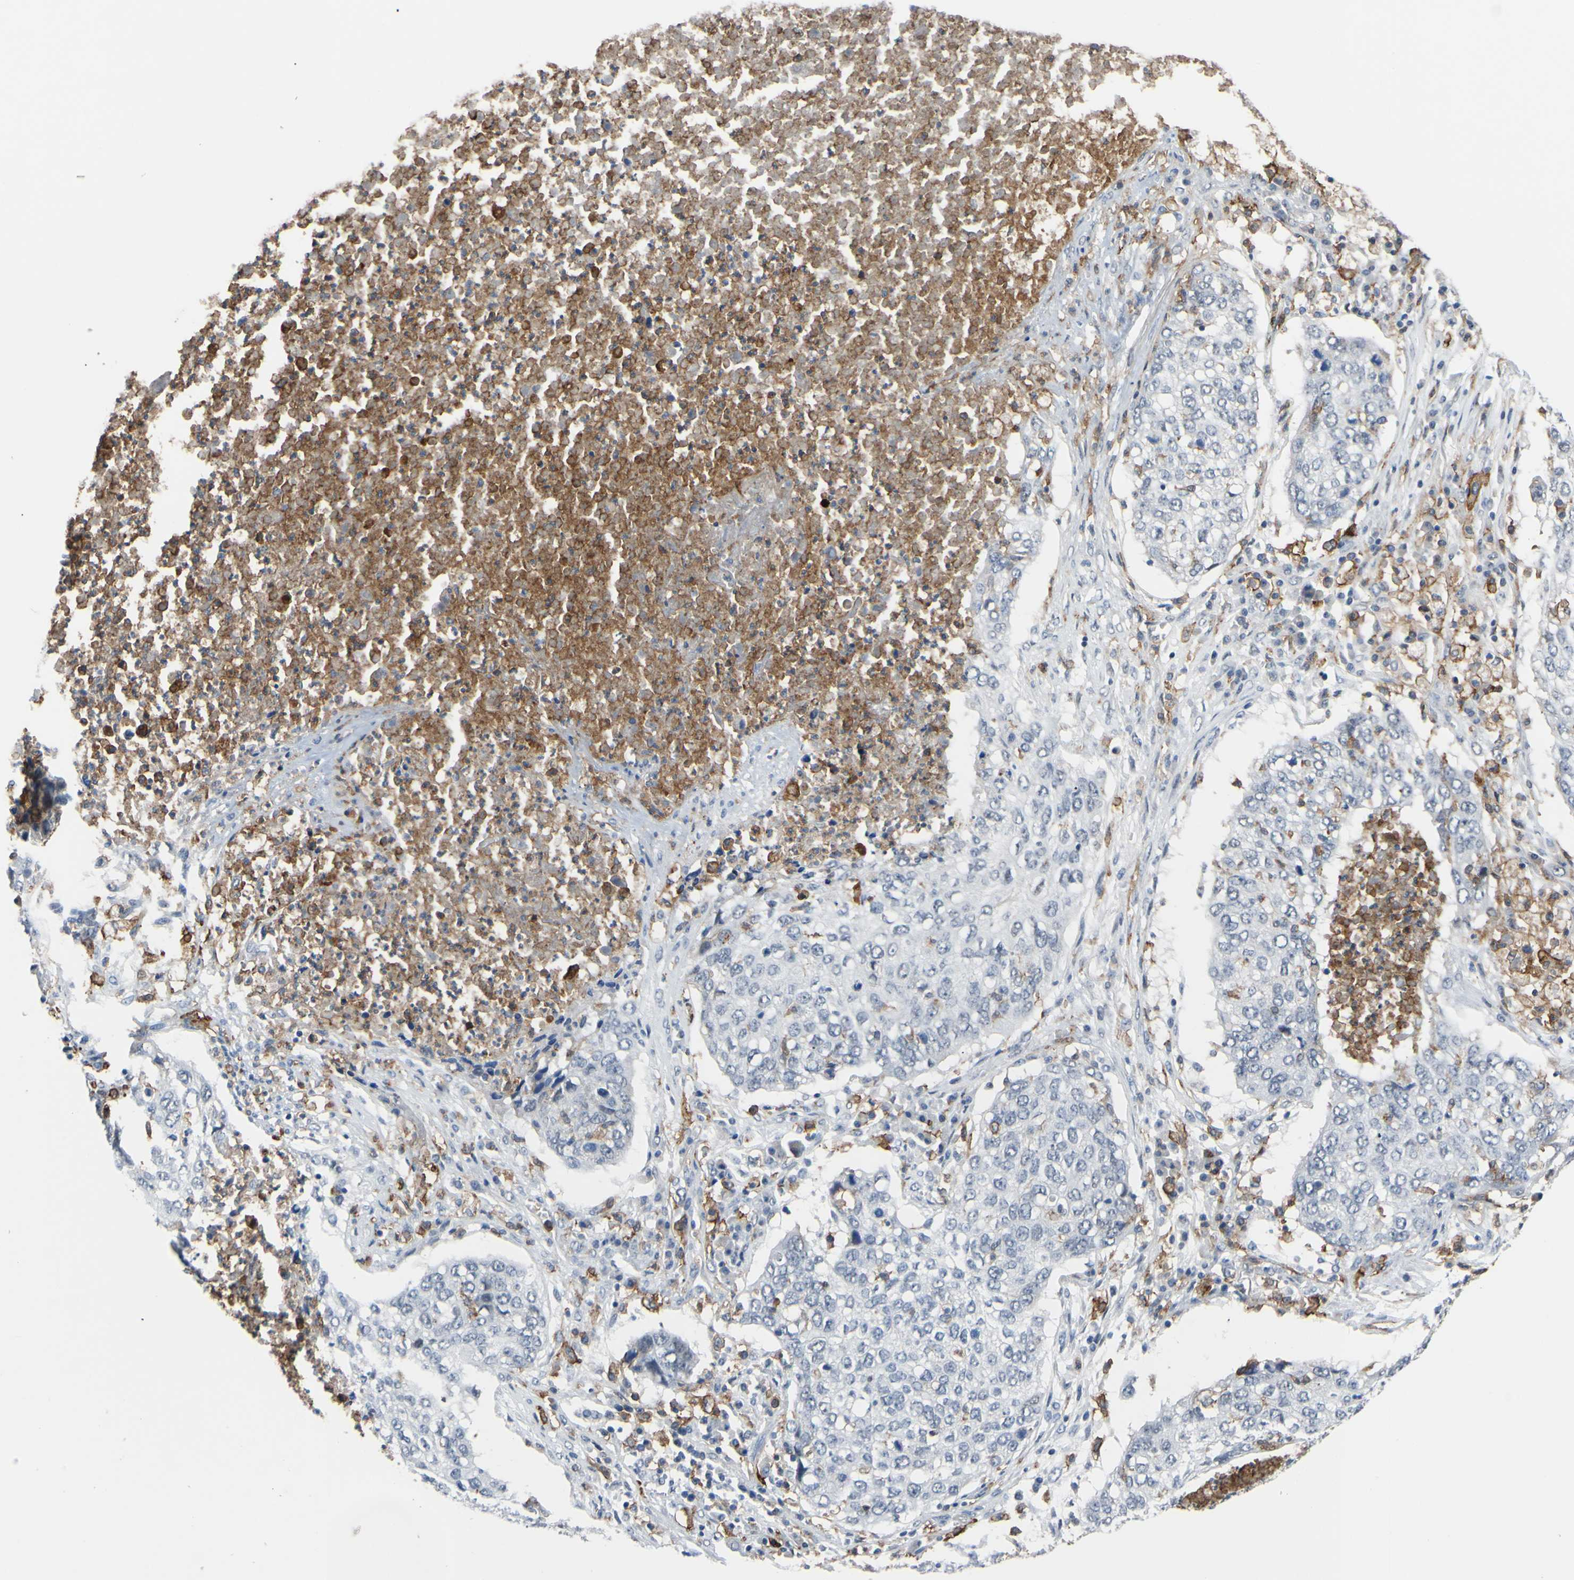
{"staining": {"intensity": "negative", "quantity": "none", "location": "none"}, "tissue": "lung cancer", "cell_type": "Tumor cells", "image_type": "cancer", "snomed": [{"axis": "morphology", "description": "Squamous cell carcinoma, NOS"}, {"axis": "topography", "description": "Lung"}], "caption": "This is an IHC histopathology image of lung squamous cell carcinoma. There is no staining in tumor cells.", "gene": "FCGR2A", "patient": {"sex": "female", "age": 63}}